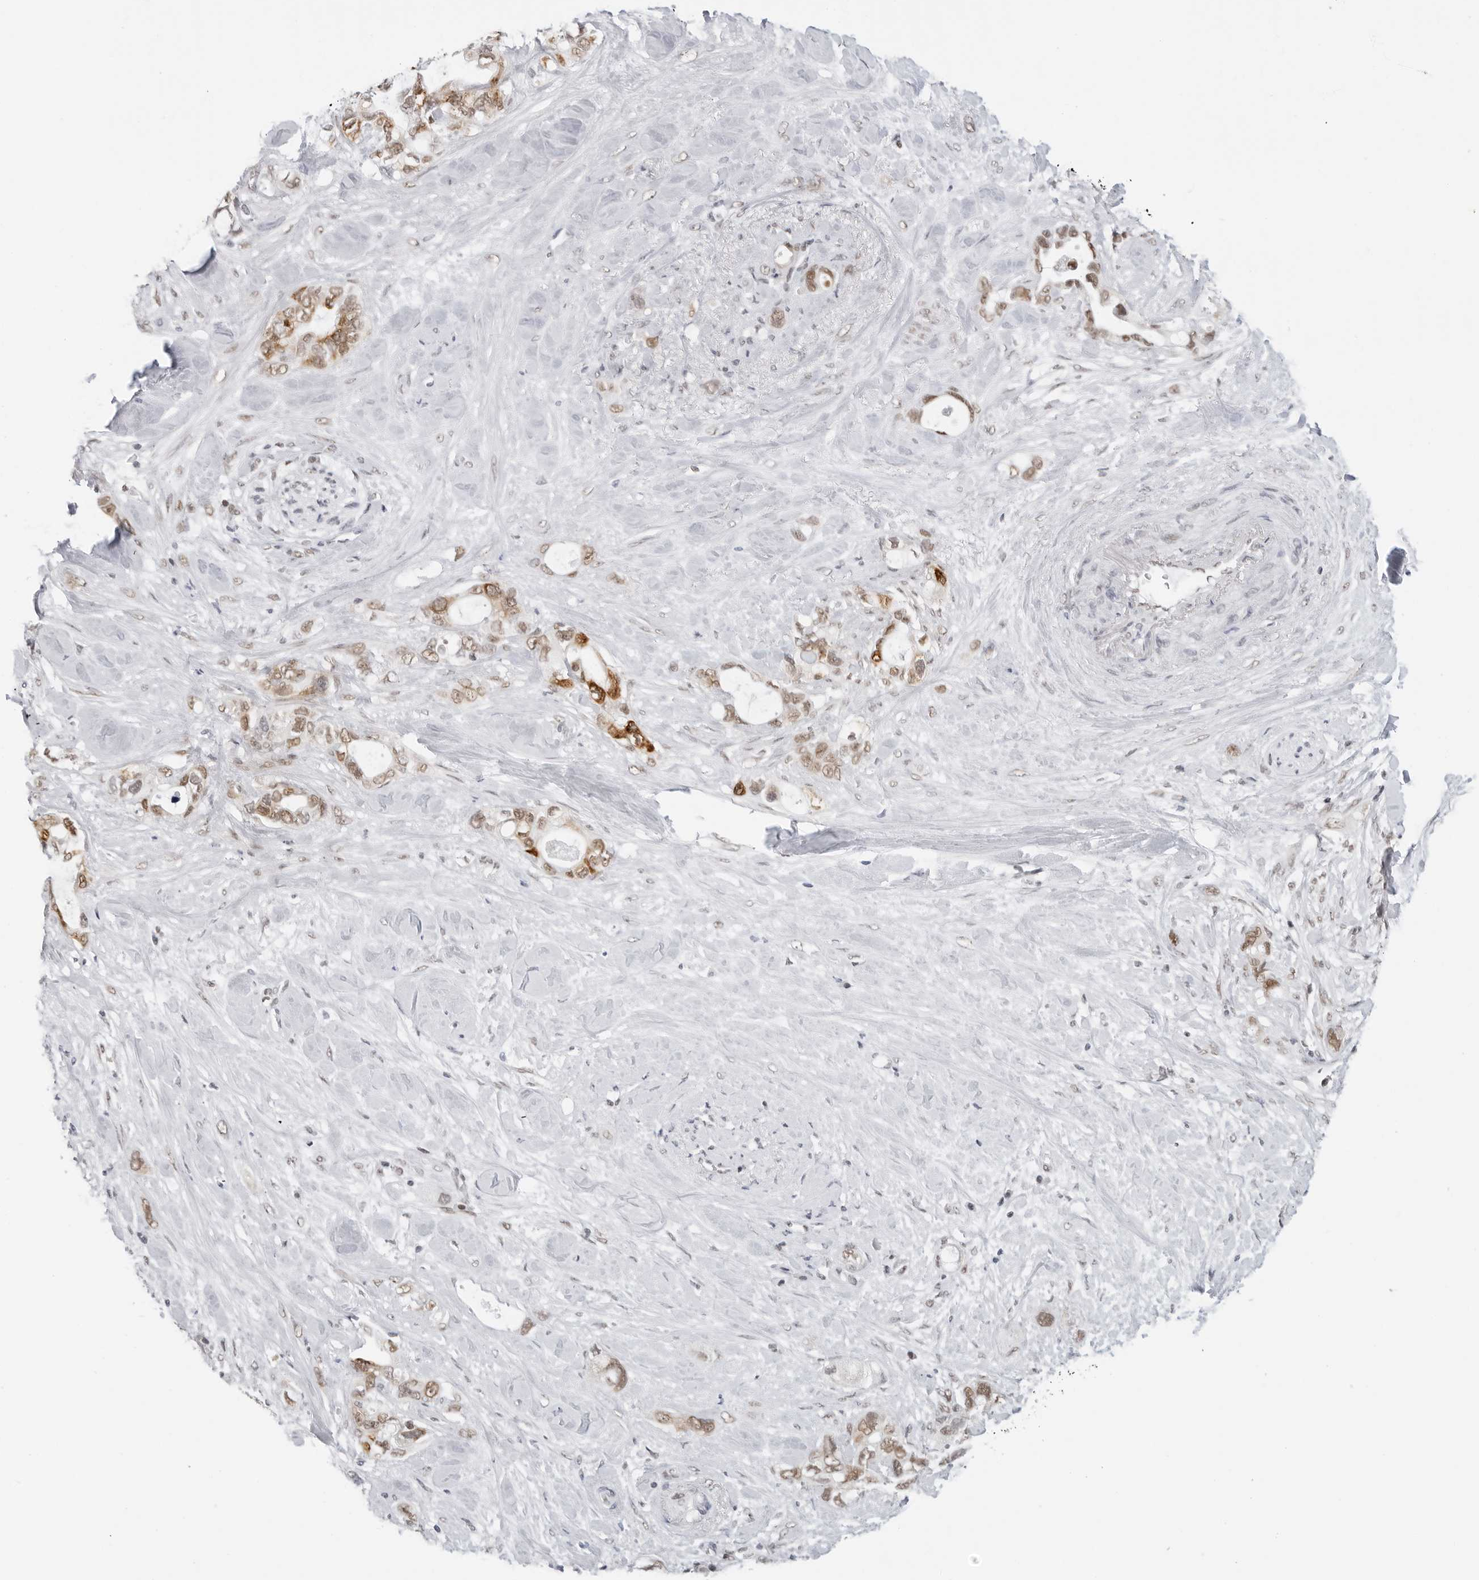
{"staining": {"intensity": "moderate", "quantity": ">75%", "location": "cytoplasmic/membranous,nuclear"}, "tissue": "pancreatic cancer", "cell_type": "Tumor cells", "image_type": "cancer", "snomed": [{"axis": "morphology", "description": "Adenocarcinoma, NOS"}, {"axis": "topography", "description": "Pancreas"}], "caption": "DAB immunohistochemical staining of adenocarcinoma (pancreatic) shows moderate cytoplasmic/membranous and nuclear protein positivity in approximately >75% of tumor cells.", "gene": "FOXK2", "patient": {"sex": "female", "age": 56}}